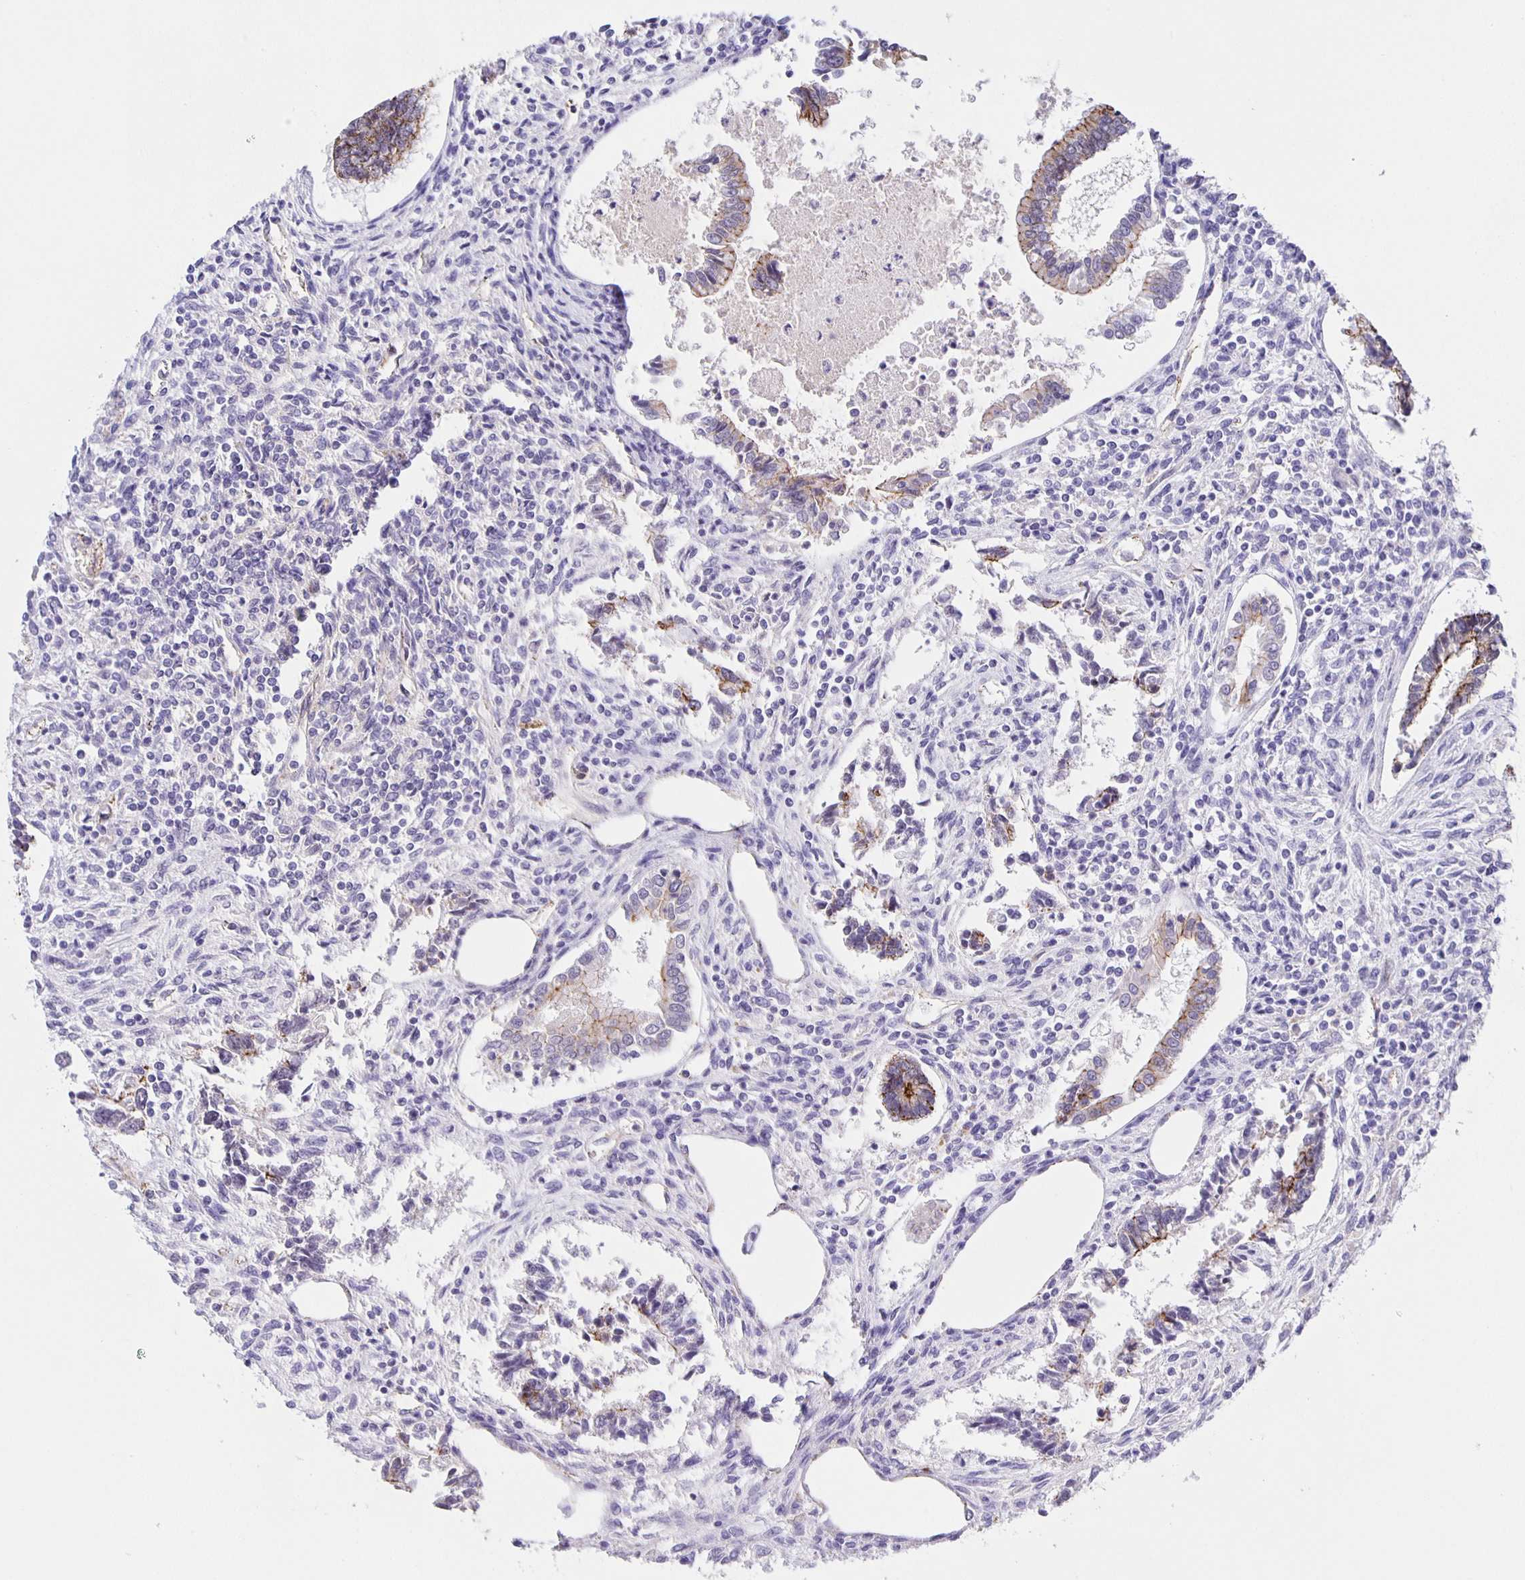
{"staining": {"intensity": "moderate", "quantity": "<25%", "location": "cytoplasmic/membranous"}, "tissue": "testis cancer", "cell_type": "Tumor cells", "image_type": "cancer", "snomed": [{"axis": "morphology", "description": "Carcinoma, Embryonal, NOS"}, {"axis": "topography", "description": "Testis"}], "caption": "Testis embryonal carcinoma tissue displays moderate cytoplasmic/membranous staining in approximately <25% of tumor cells (DAB IHC, brown staining for protein, blue staining for nuclei).", "gene": "JMJD4", "patient": {"sex": "male", "age": 37}}